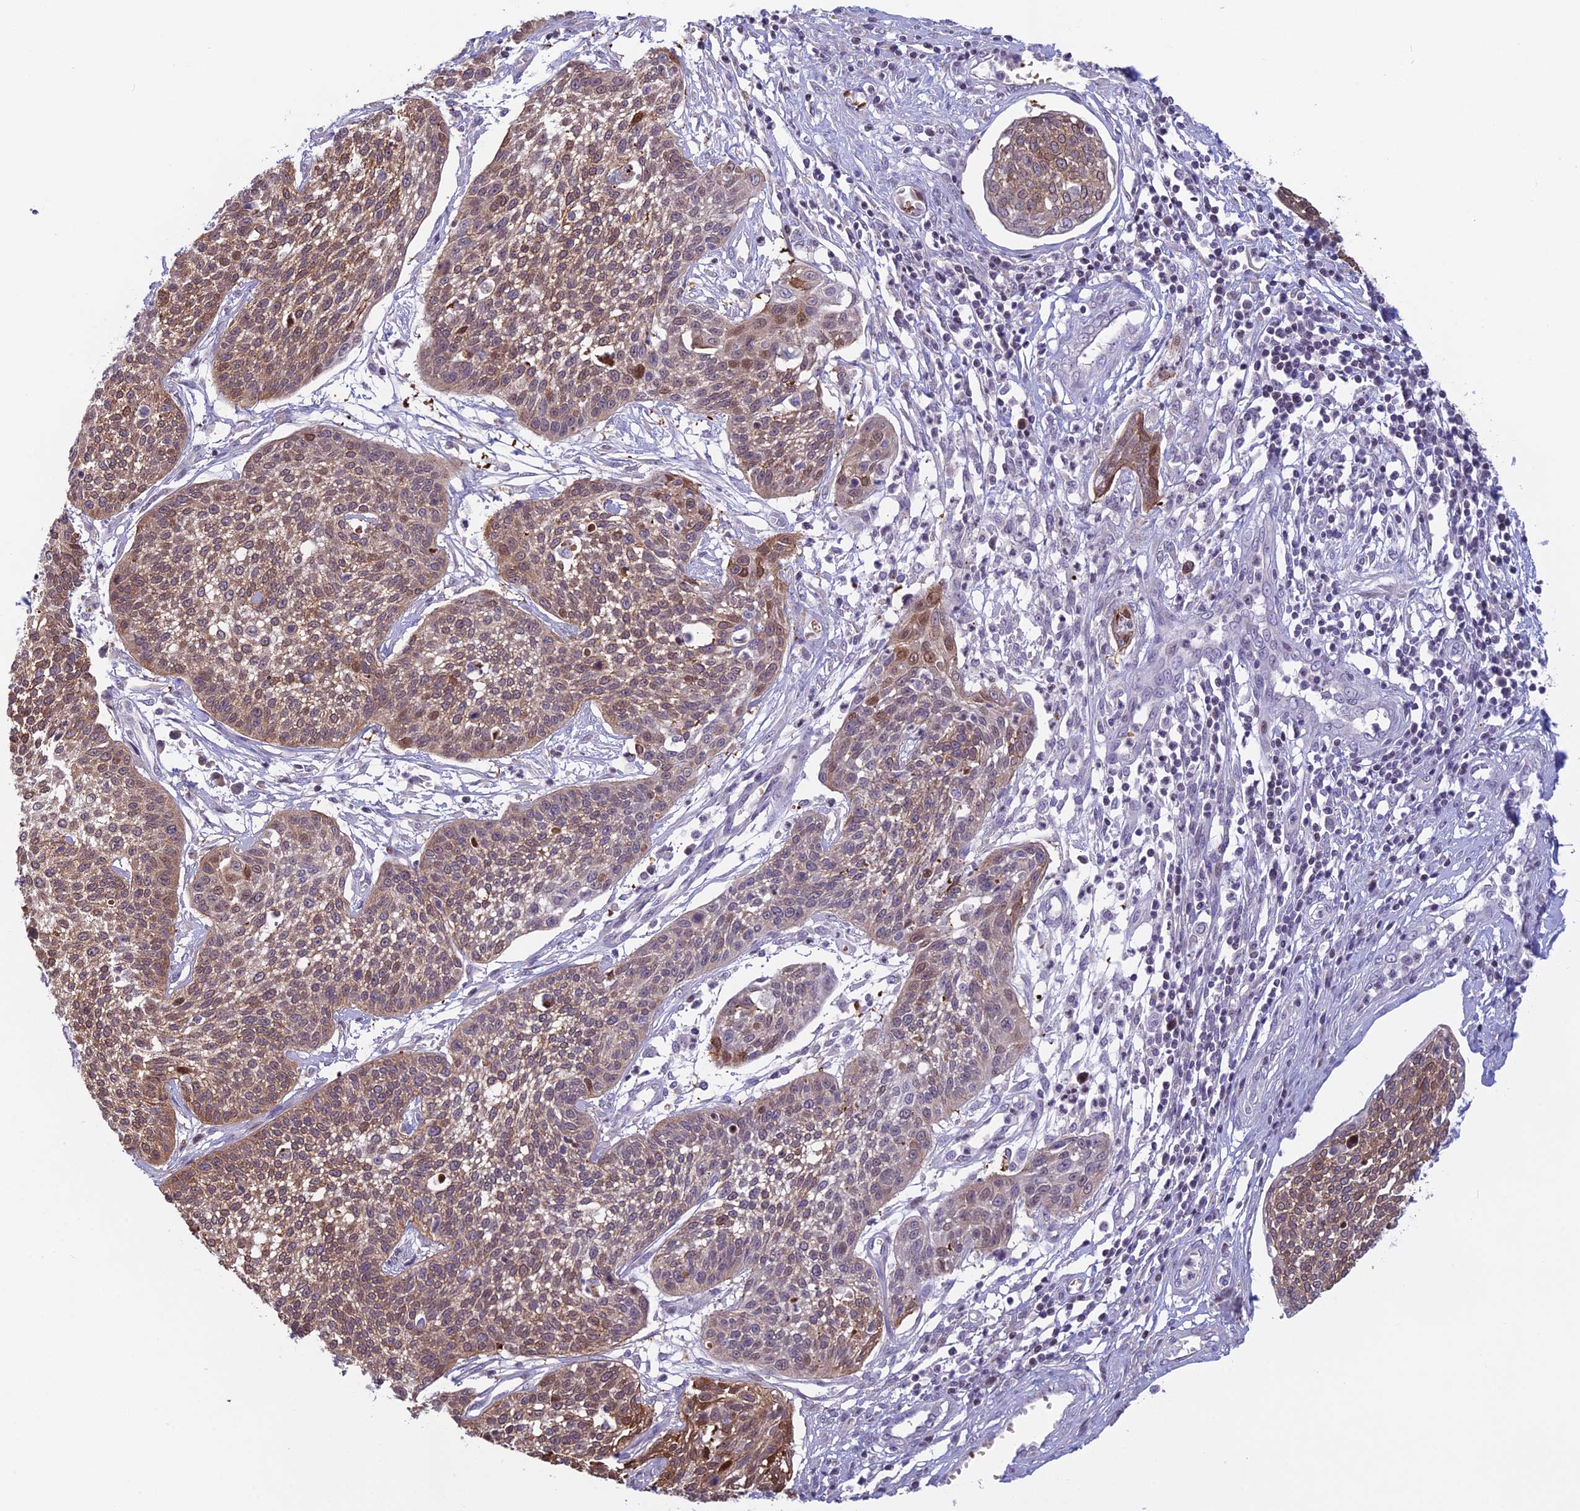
{"staining": {"intensity": "moderate", "quantity": ">75%", "location": "cytoplasmic/membranous,nuclear"}, "tissue": "cervical cancer", "cell_type": "Tumor cells", "image_type": "cancer", "snomed": [{"axis": "morphology", "description": "Squamous cell carcinoma, NOS"}, {"axis": "topography", "description": "Cervix"}], "caption": "Squamous cell carcinoma (cervical) stained with DAB (3,3'-diaminobenzidine) immunohistochemistry (IHC) demonstrates medium levels of moderate cytoplasmic/membranous and nuclear expression in approximately >75% of tumor cells.", "gene": "TMEM134", "patient": {"sex": "female", "age": 34}}